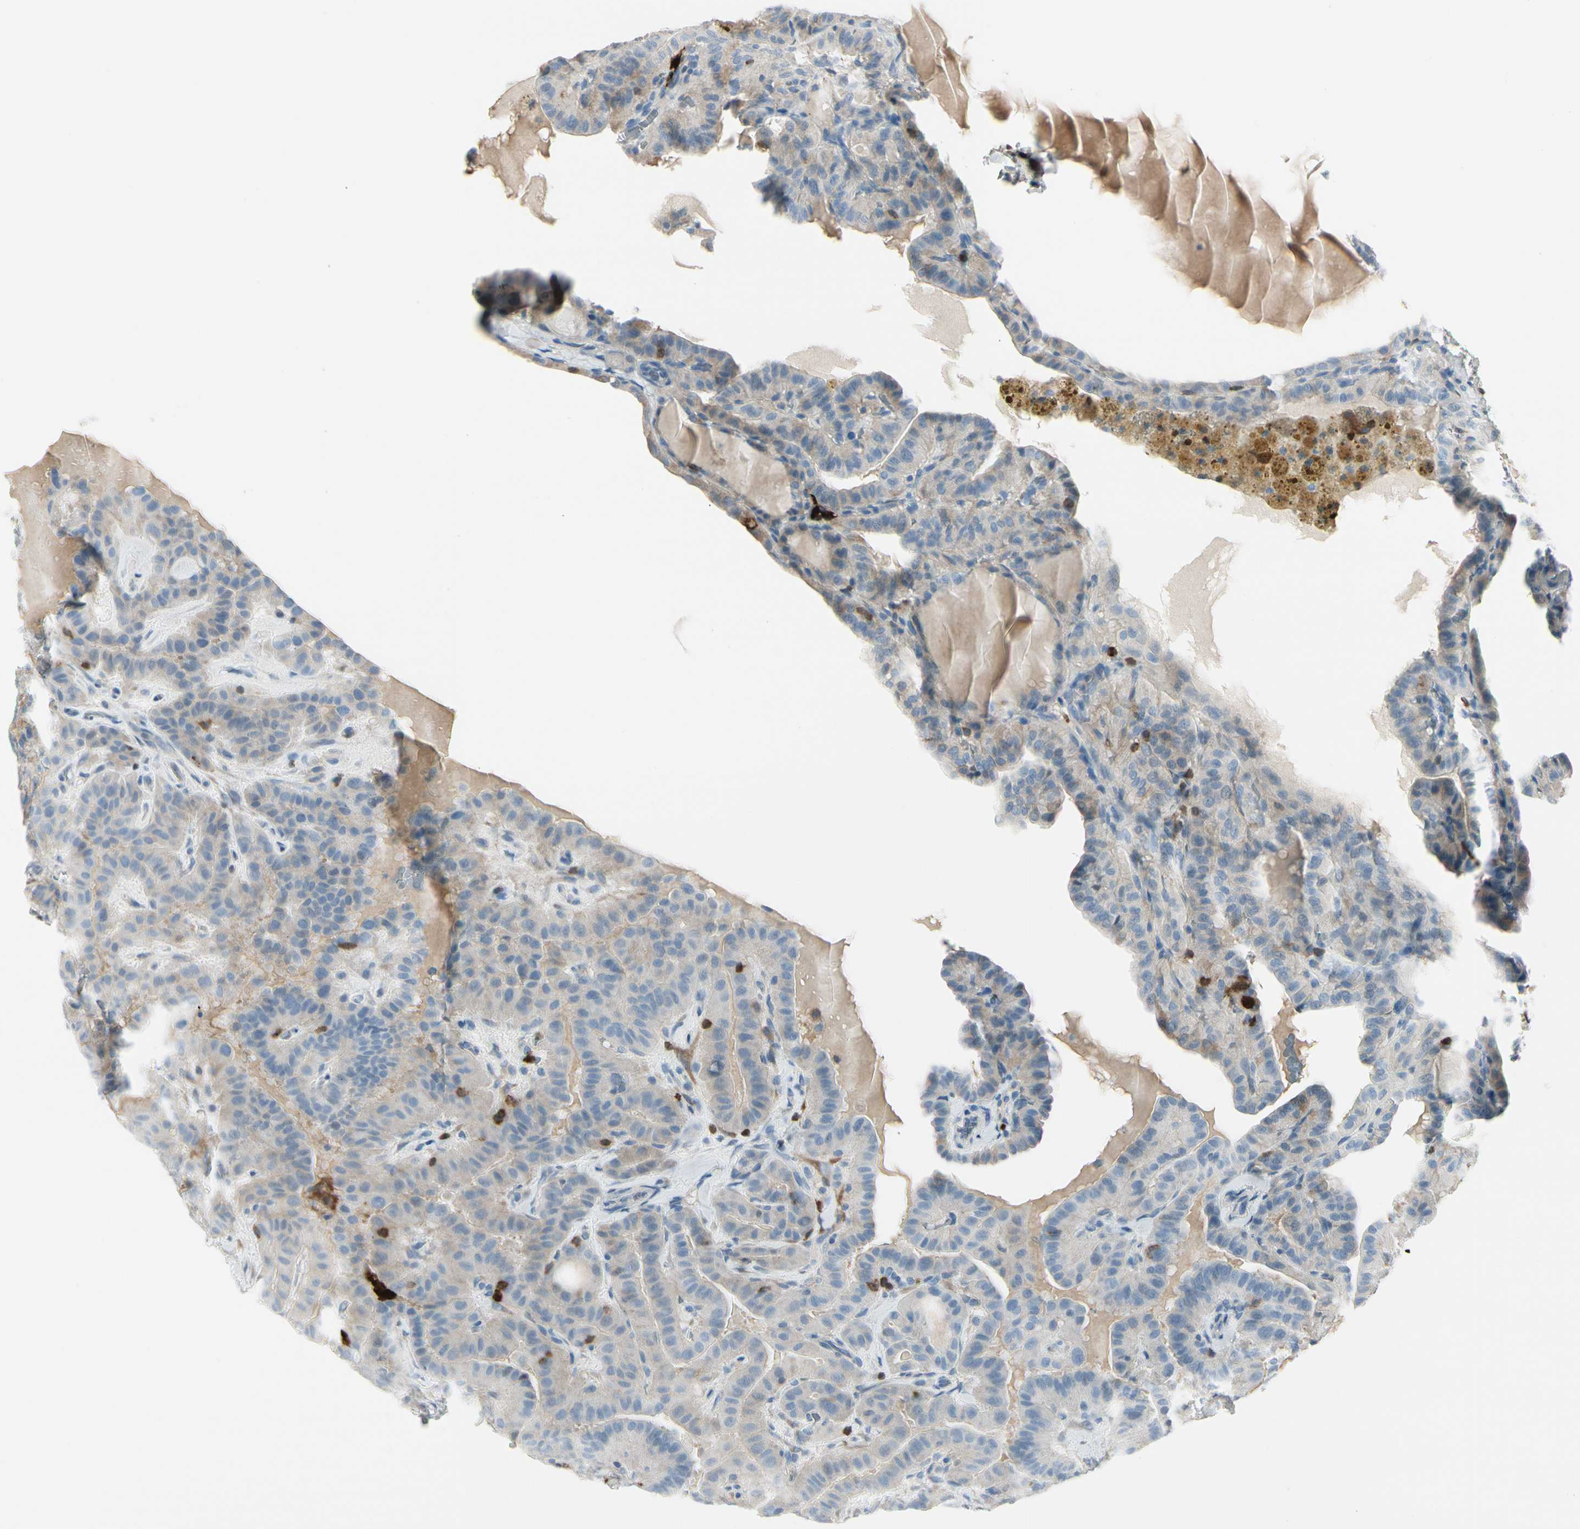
{"staining": {"intensity": "negative", "quantity": "none", "location": "none"}, "tissue": "thyroid cancer", "cell_type": "Tumor cells", "image_type": "cancer", "snomed": [{"axis": "morphology", "description": "Papillary adenocarcinoma, NOS"}, {"axis": "topography", "description": "Thyroid gland"}], "caption": "Papillary adenocarcinoma (thyroid) was stained to show a protein in brown. There is no significant positivity in tumor cells. (DAB immunohistochemistry with hematoxylin counter stain).", "gene": "TRAF1", "patient": {"sex": "male", "age": 77}}